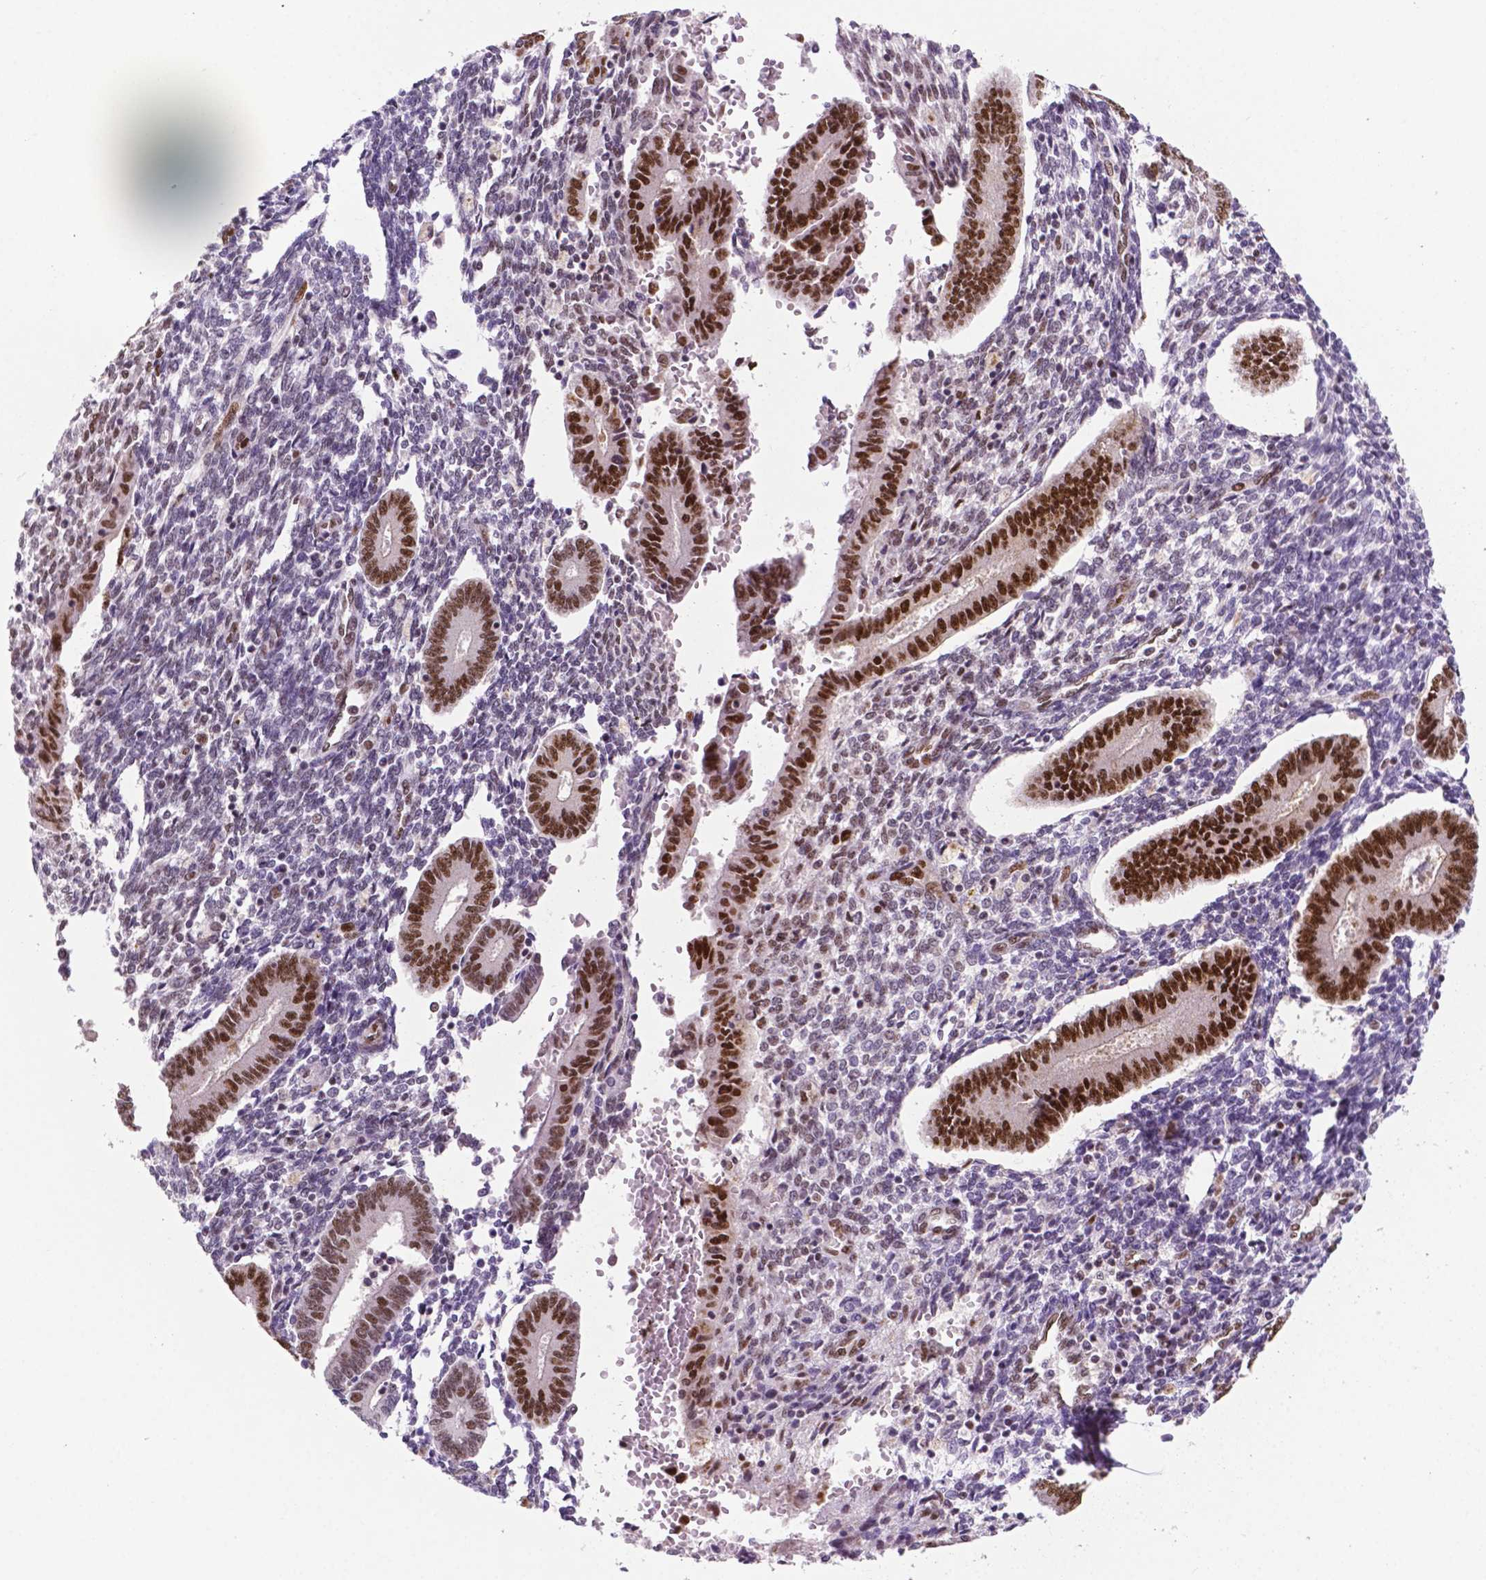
{"staining": {"intensity": "moderate", "quantity": "25%-75%", "location": "nuclear"}, "tissue": "endometrium", "cell_type": "Cells in endometrial stroma", "image_type": "normal", "snomed": [{"axis": "morphology", "description": "Normal tissue, NOS"}, {"axis": "topography", "description": "Endometrium"}], "caption": "Brown immunohistochemical staining in benign endometrium demonstrates moderate nuclear staining in approximately 25%-75% of cells in endometrial stroma. The staining was performed using DAB (3,3'-diaminobenzidine), with brown indicating positive protein expression. Nuclei are stained blue with hematoxylin.", "gene": "MLH1", "patient": {"sex": "female", "age": 40}}